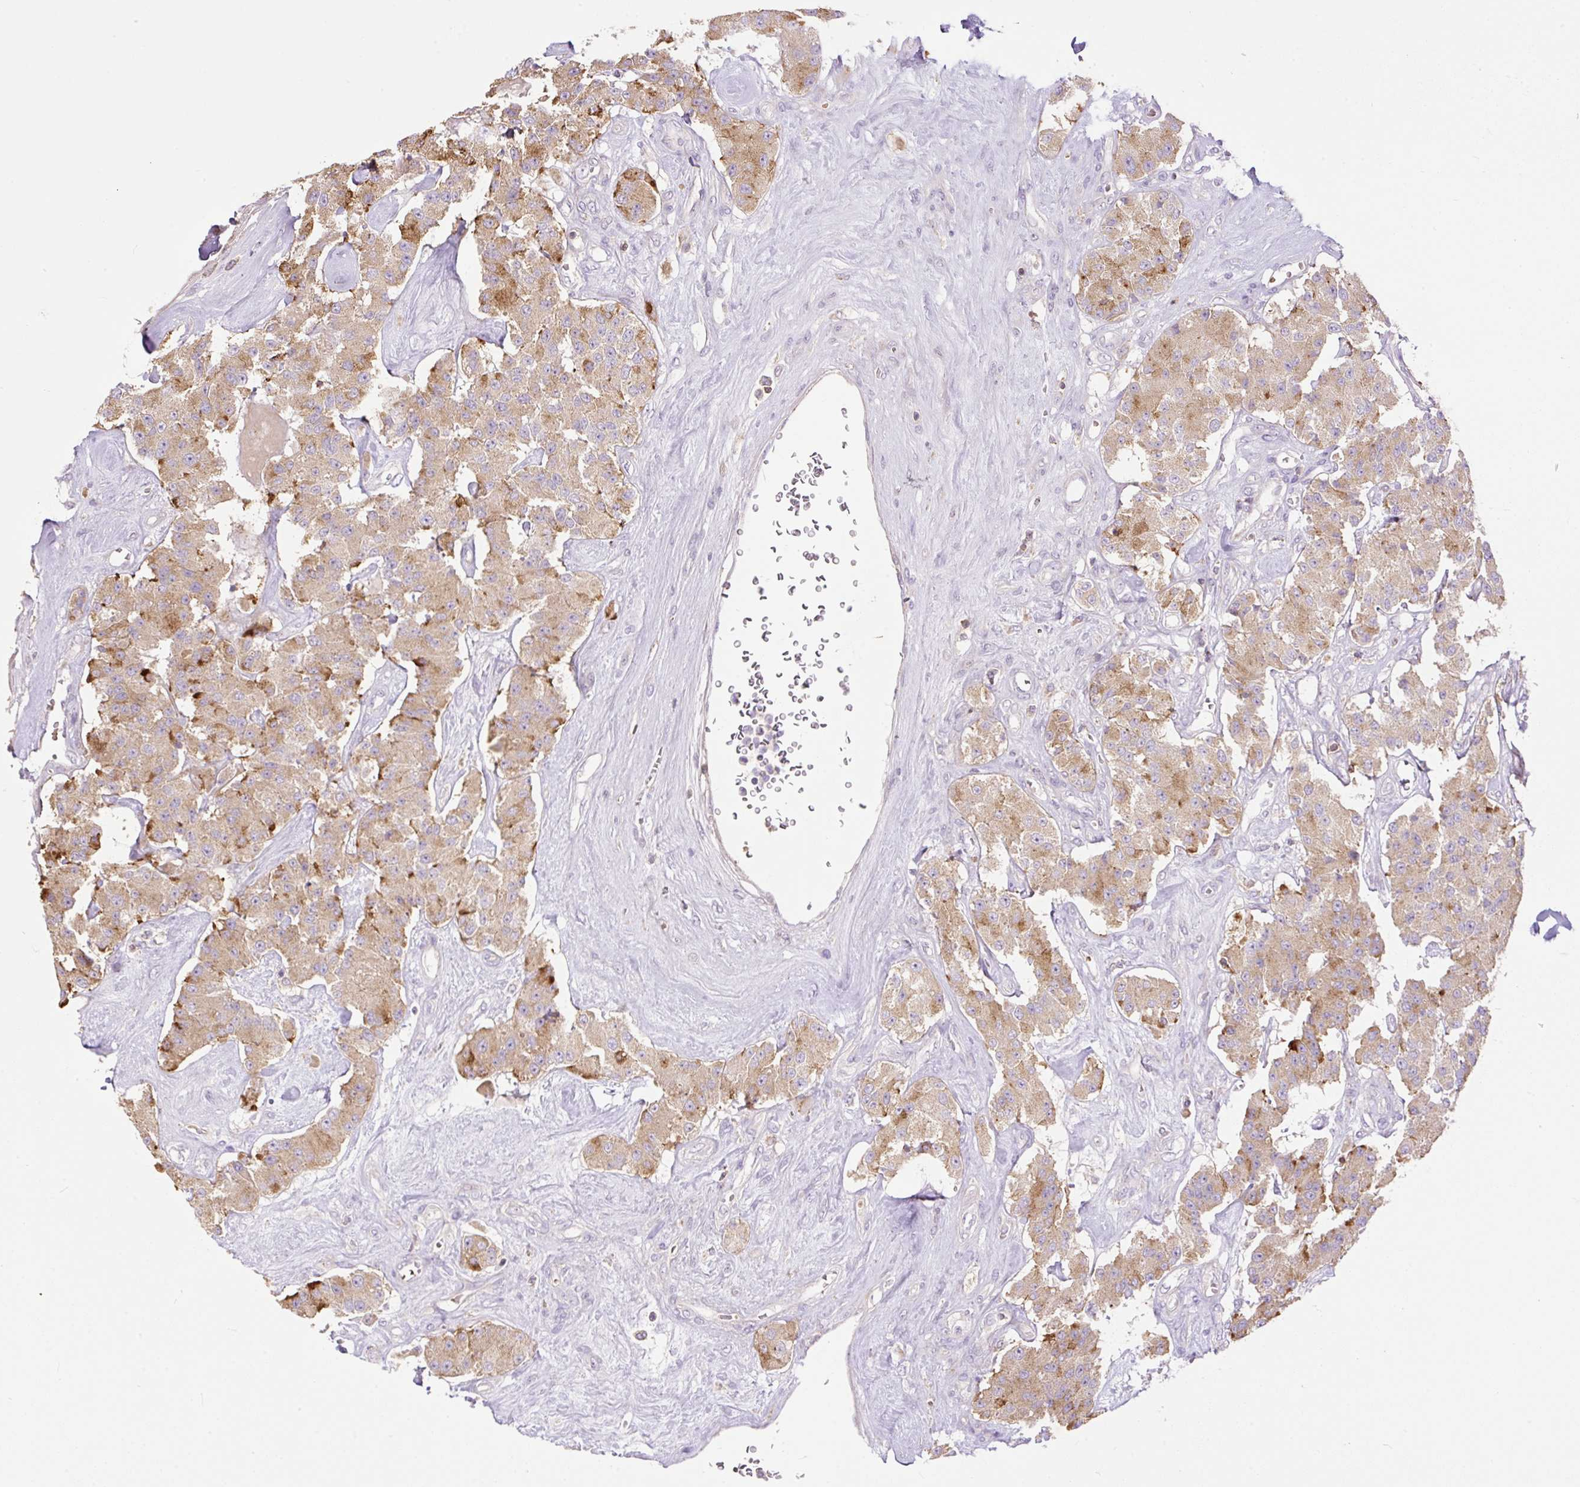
{"staining": {"intensity": "moderate", "quantity": ">75%", "location": "cytoplasmic/membranous"}, "tissue": "carcinoid", "cell_type": "Tumor cells", "image_type": "cancer", "snomed": [{"axis": "morphology", "description": "Carcinoid, malignant, NOS"}, {"axis": "topography", "description": "Pancreas"}], "caption": "The immunohistochemical stain highlights moderate cytoplasmic/membranous positivity in tumor cells of carcinoid tissue.", "gene": "VPS25", "patient": {"sex": "male", "age": 41}}